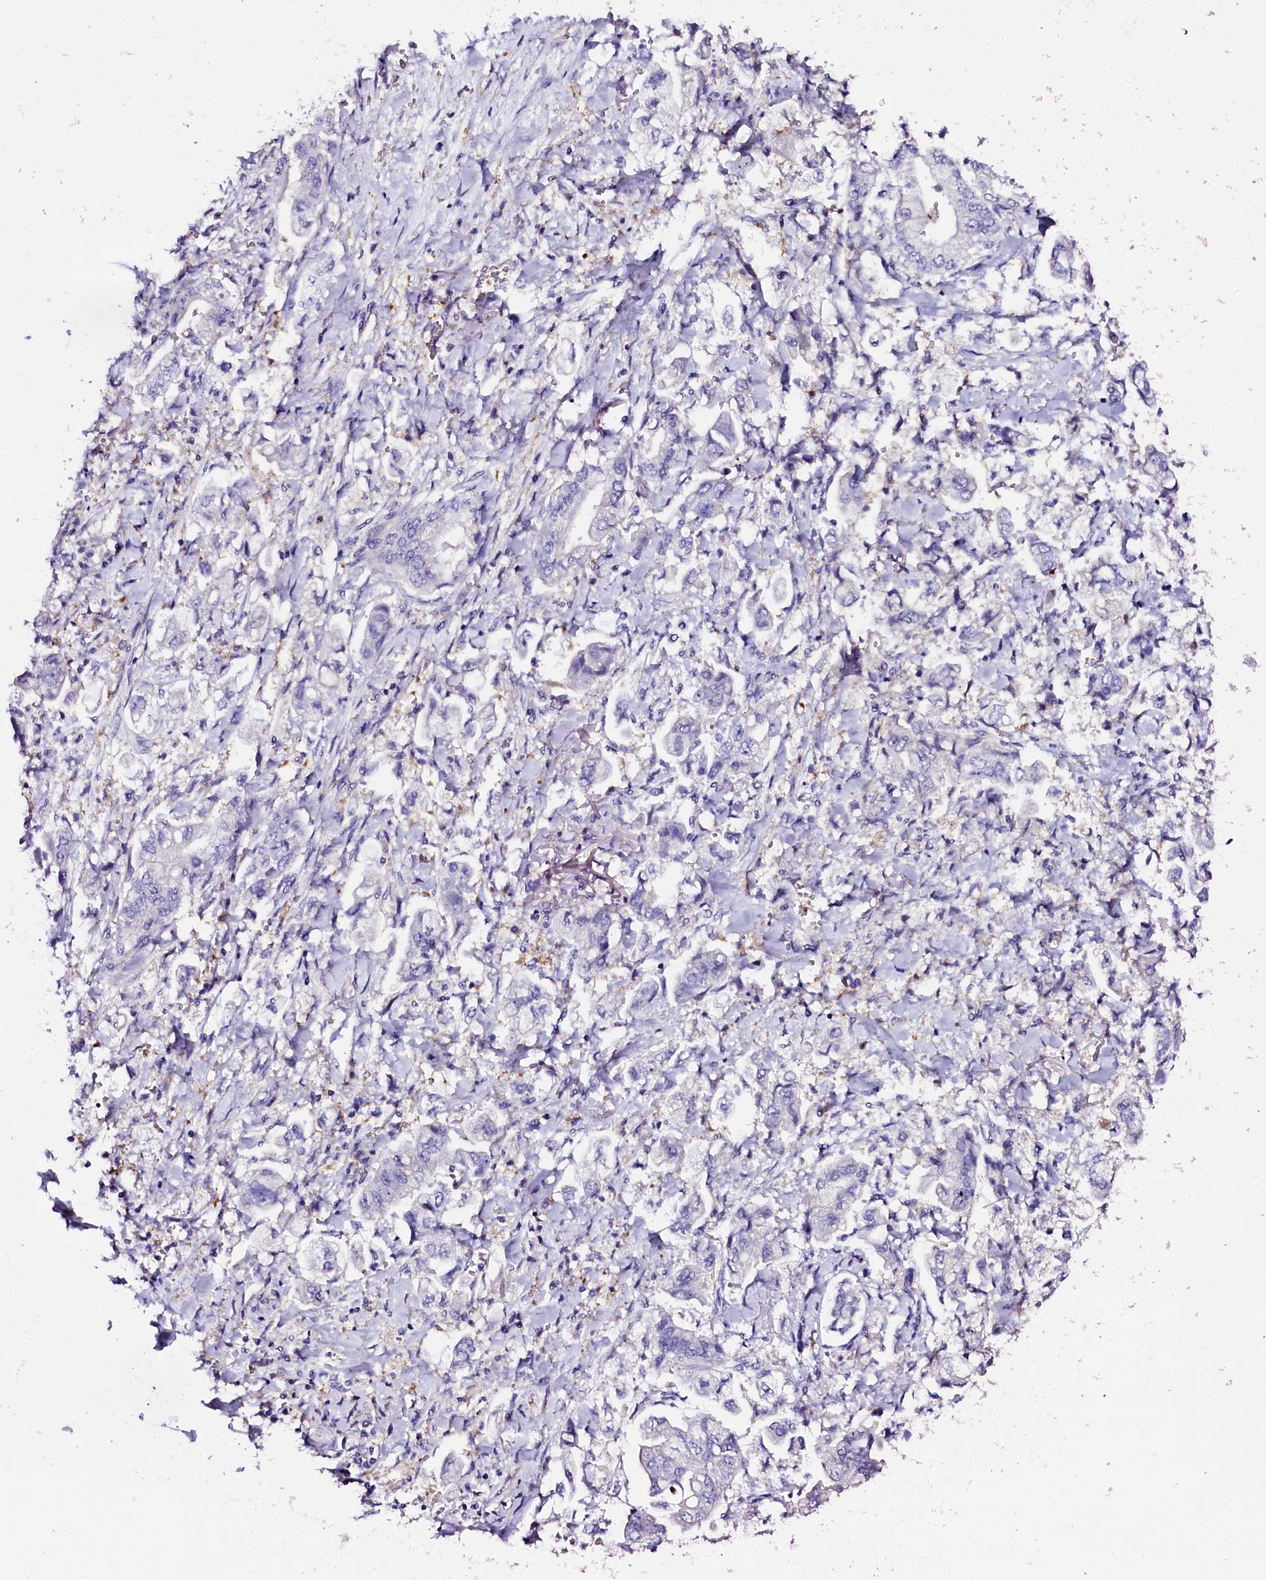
{"staining": {"intensity": "negative", "quantity": "none", "location": "none"}, "tissue": "stomach cancer", "cell_type": "Tumor cells", "image_type": "cancer", "snomed": [{"axis": "morphology", "description": "Adenocarcinoma, NOS"}, {"axis": "topography", "description": "Stomach"}], "caption": "Immunohistochemical staining of human stomach cancer (adenocarcinoma) demonstrates no significant expression in tumor cells. The staining was performed using DAB to visualize the protein expression in brown, while the nuclei were stained in blue with hematoxylin (Magnification: 20x).", "gene": "OTOL1", "patient": {"sex": "male", "age": 62}}